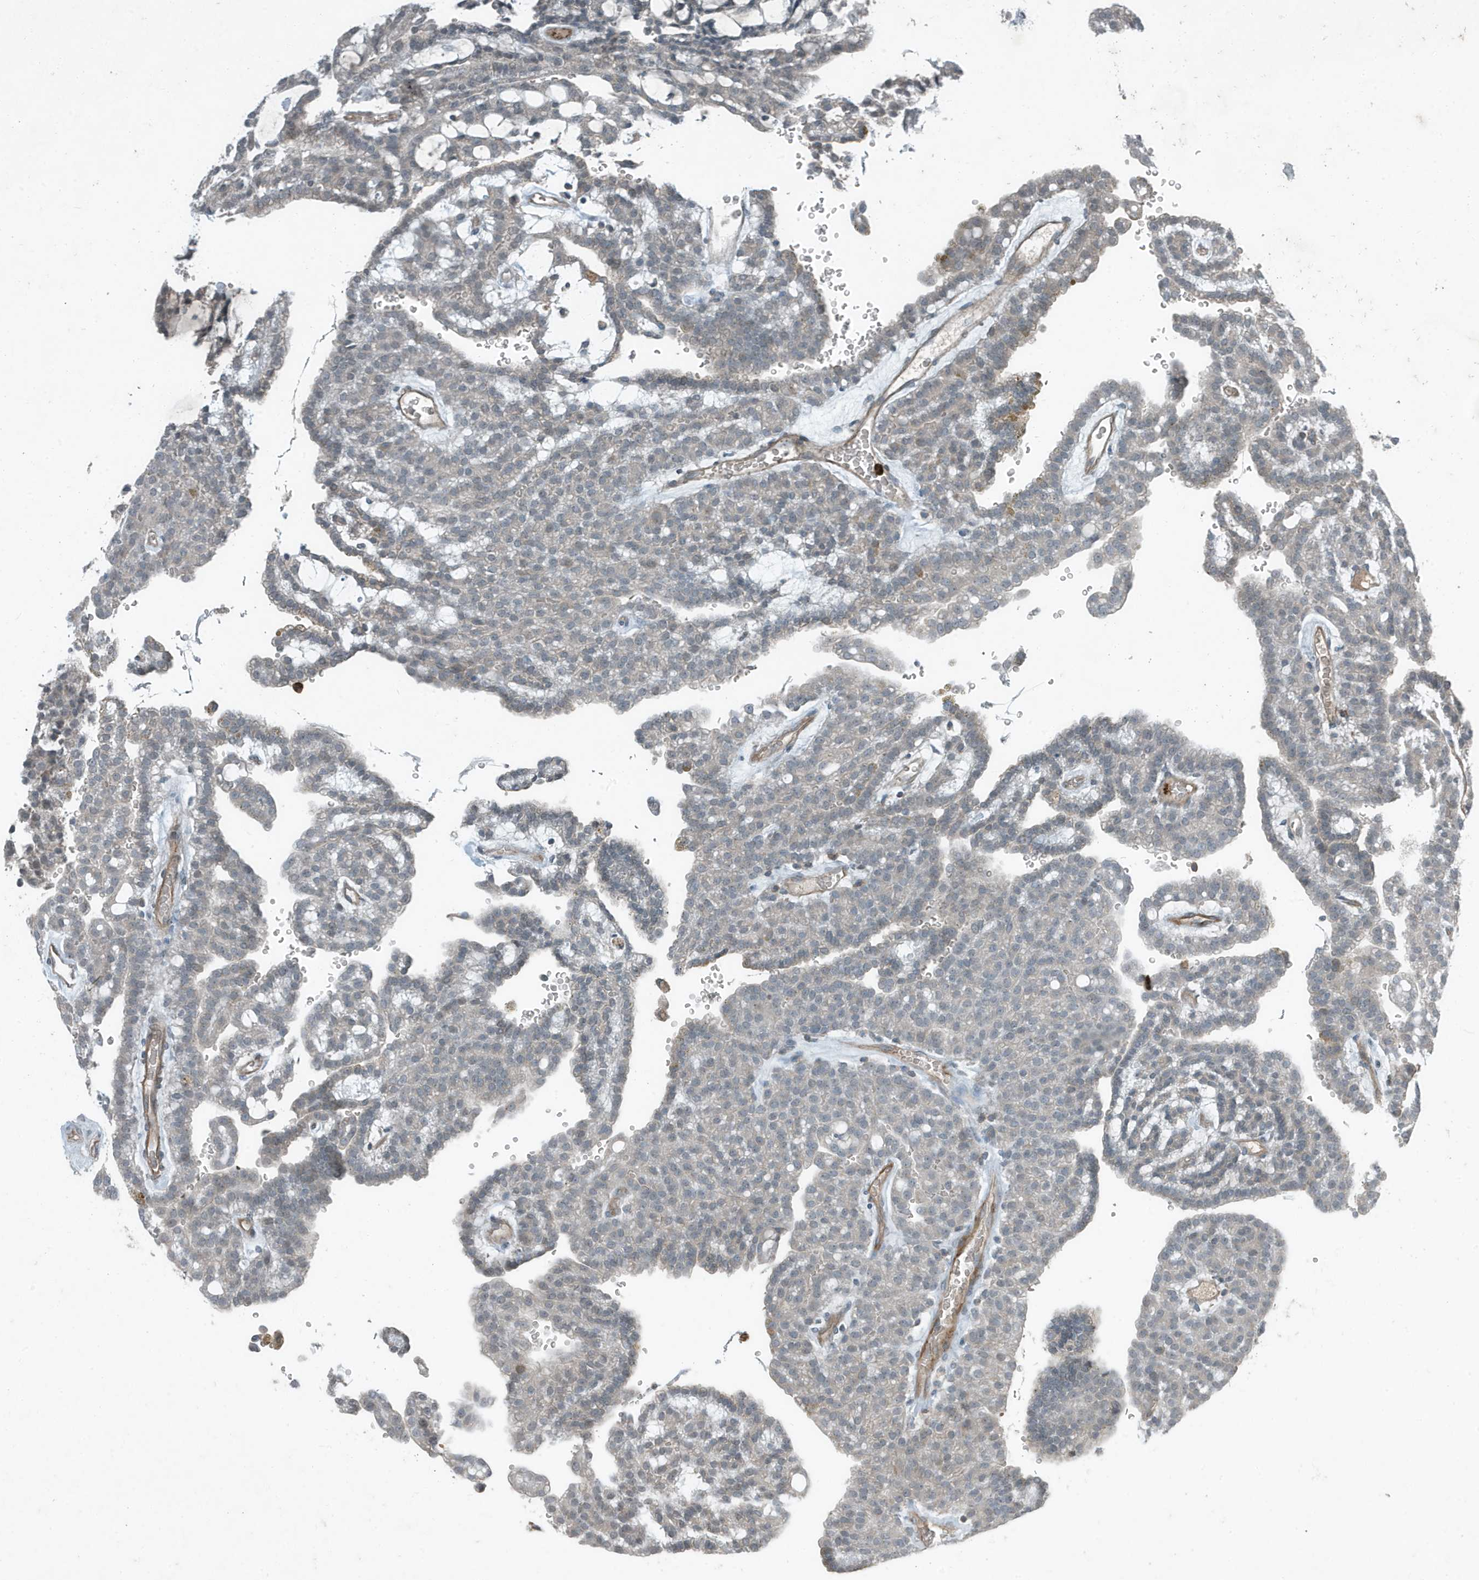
{"staining": {"intensity": "negative", "quantity": "none", "location": "none"}, "tissue": "renal cancer", "cell_type": "Tumor cells", "image_type": "cancer", "snomed": [{"axis": "morphology", "description": "Adenocarcinoma, NOS"}, {"axis": "topography", "description": "Kidney"}], "caption": "High power microscopy histopathology image of an immunohistochemistry histopathology image of adenocarcinoma (renal), revealing no significant expression in tumor cells.", "gene": "DAPP1", "patient": {"sex": "male", "age": 63}}